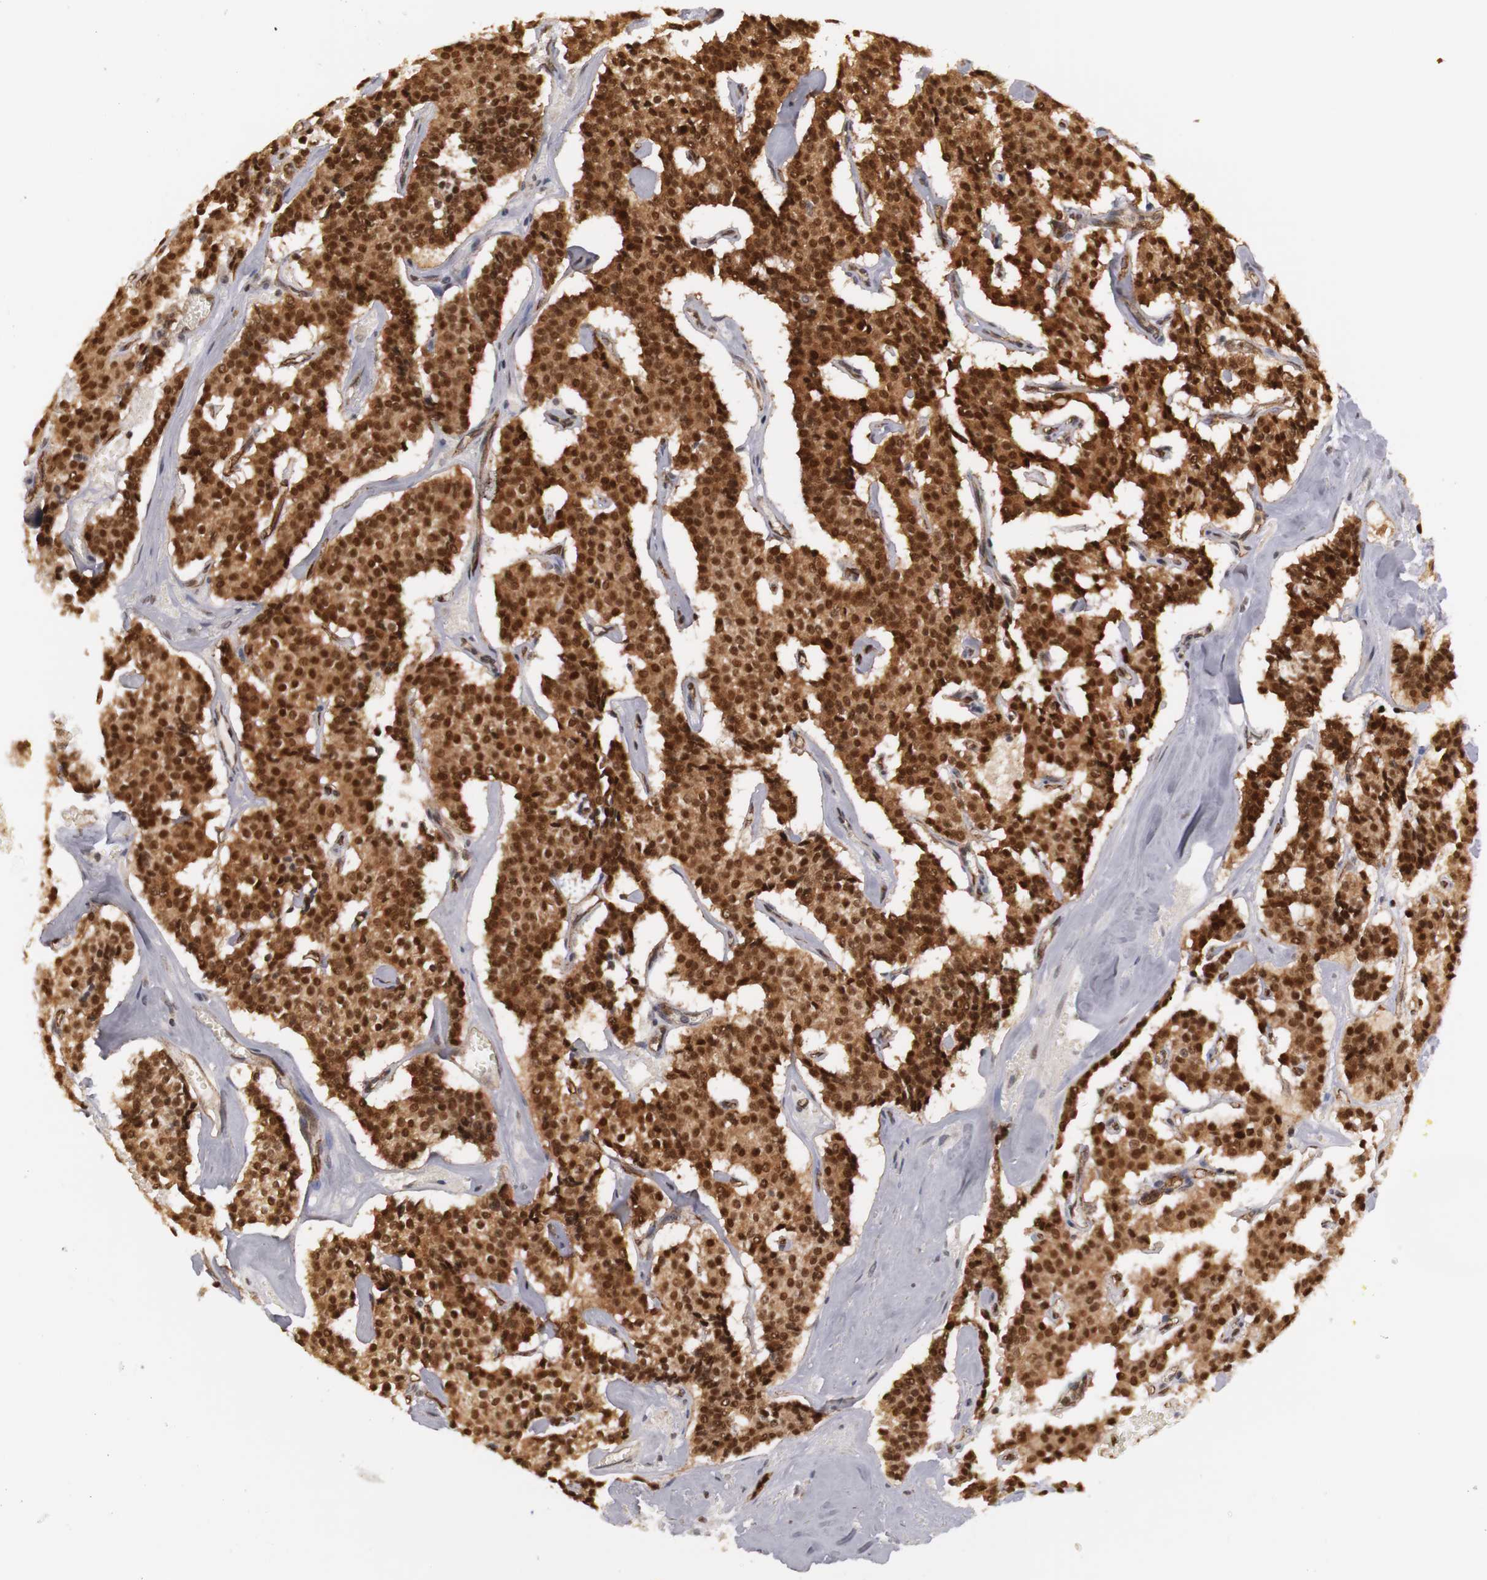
{"staining": {"intensity": "moderate", "quantity": ">75%", "location": "cytoplasmic/membranous,nuclear"}, "tissue": "carcinoid", "cell_type": "Tumor cells", "image_type": "cancer", "snomed": [{"axis": "morphology", "description": "Carcinoid, malignant, NOS"}, {"axis": "topography", "description": "Bronchus"}], "caption": "A high-resolution image shows immunohistochemistry (IHC) staining of carcinoid, which shows moderate cytoplasmic/membranous and nuclear positivity in about >75% of tumor cells. (Brightfield microscopy of DAB IHC at high magnification).", "gene": "PLEKHA1", "patient": {"sex": "male", "age": 55}}